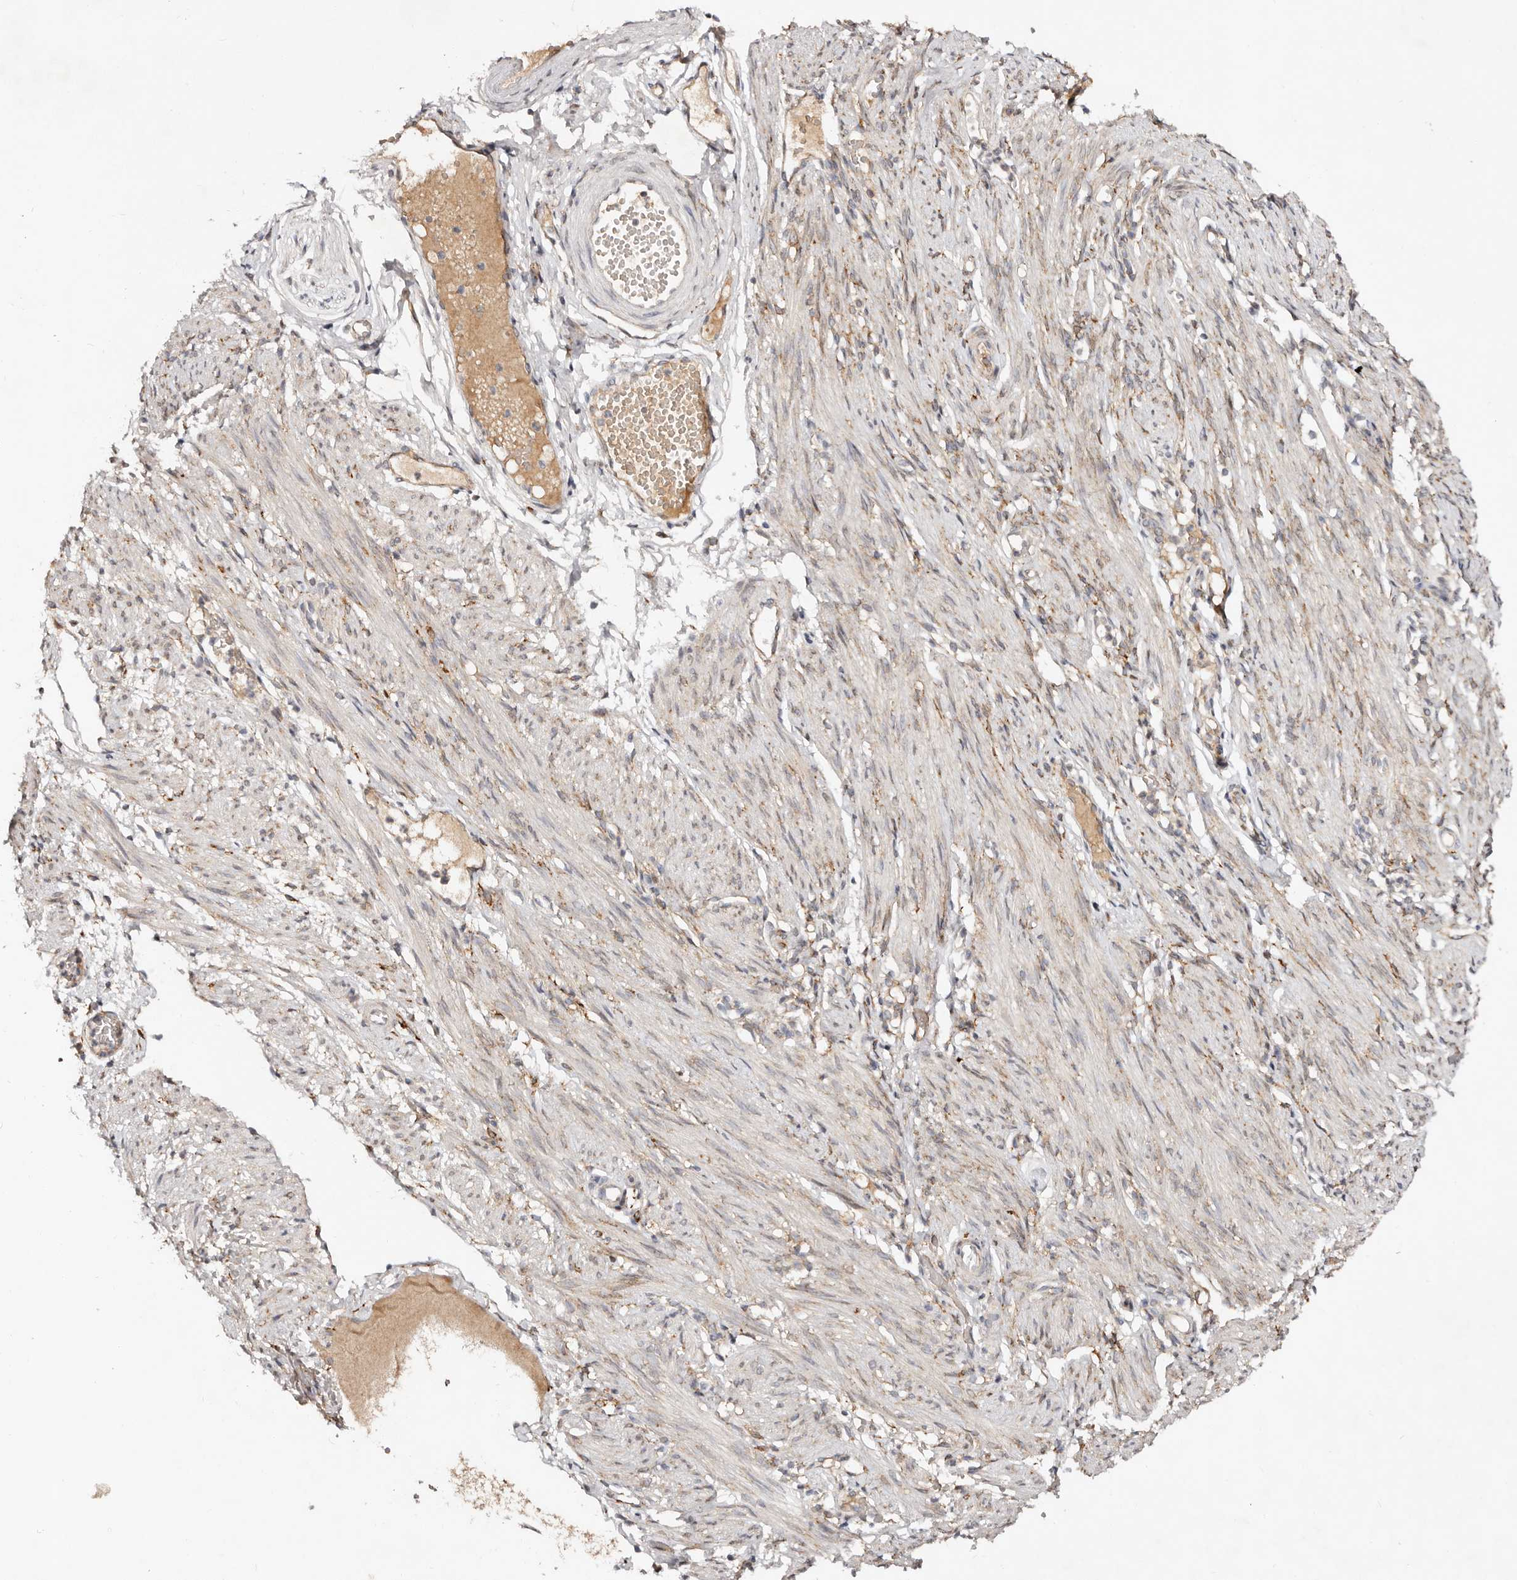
{"staining": {"intensity": "strong", "quantity": ">75%", "location": "cytoplasmic/membranous"}, "tissue": "adipose tissue", "cell_type": "Adipocytes", "image_type": "normal", "snomed": [{"axis": "morphology", "description": "Normal tissue, NOS"}, {"axis": "topography", "description": "Smooth muscle"}, {"axis": "topography", "description": "Peripheral nerve tissue"}], "caption": "This histopathology image demonstrates normal adipose tissue stained with immunohistochemistry (IHC) to label a protein in brown. The cytoplasmic/membranous of adipocytes show strong positivity for the protein. Nuclei are counter-stained blue.", "gene": "SERPINH1", "patient": {"sex": "female", "age": 39}}